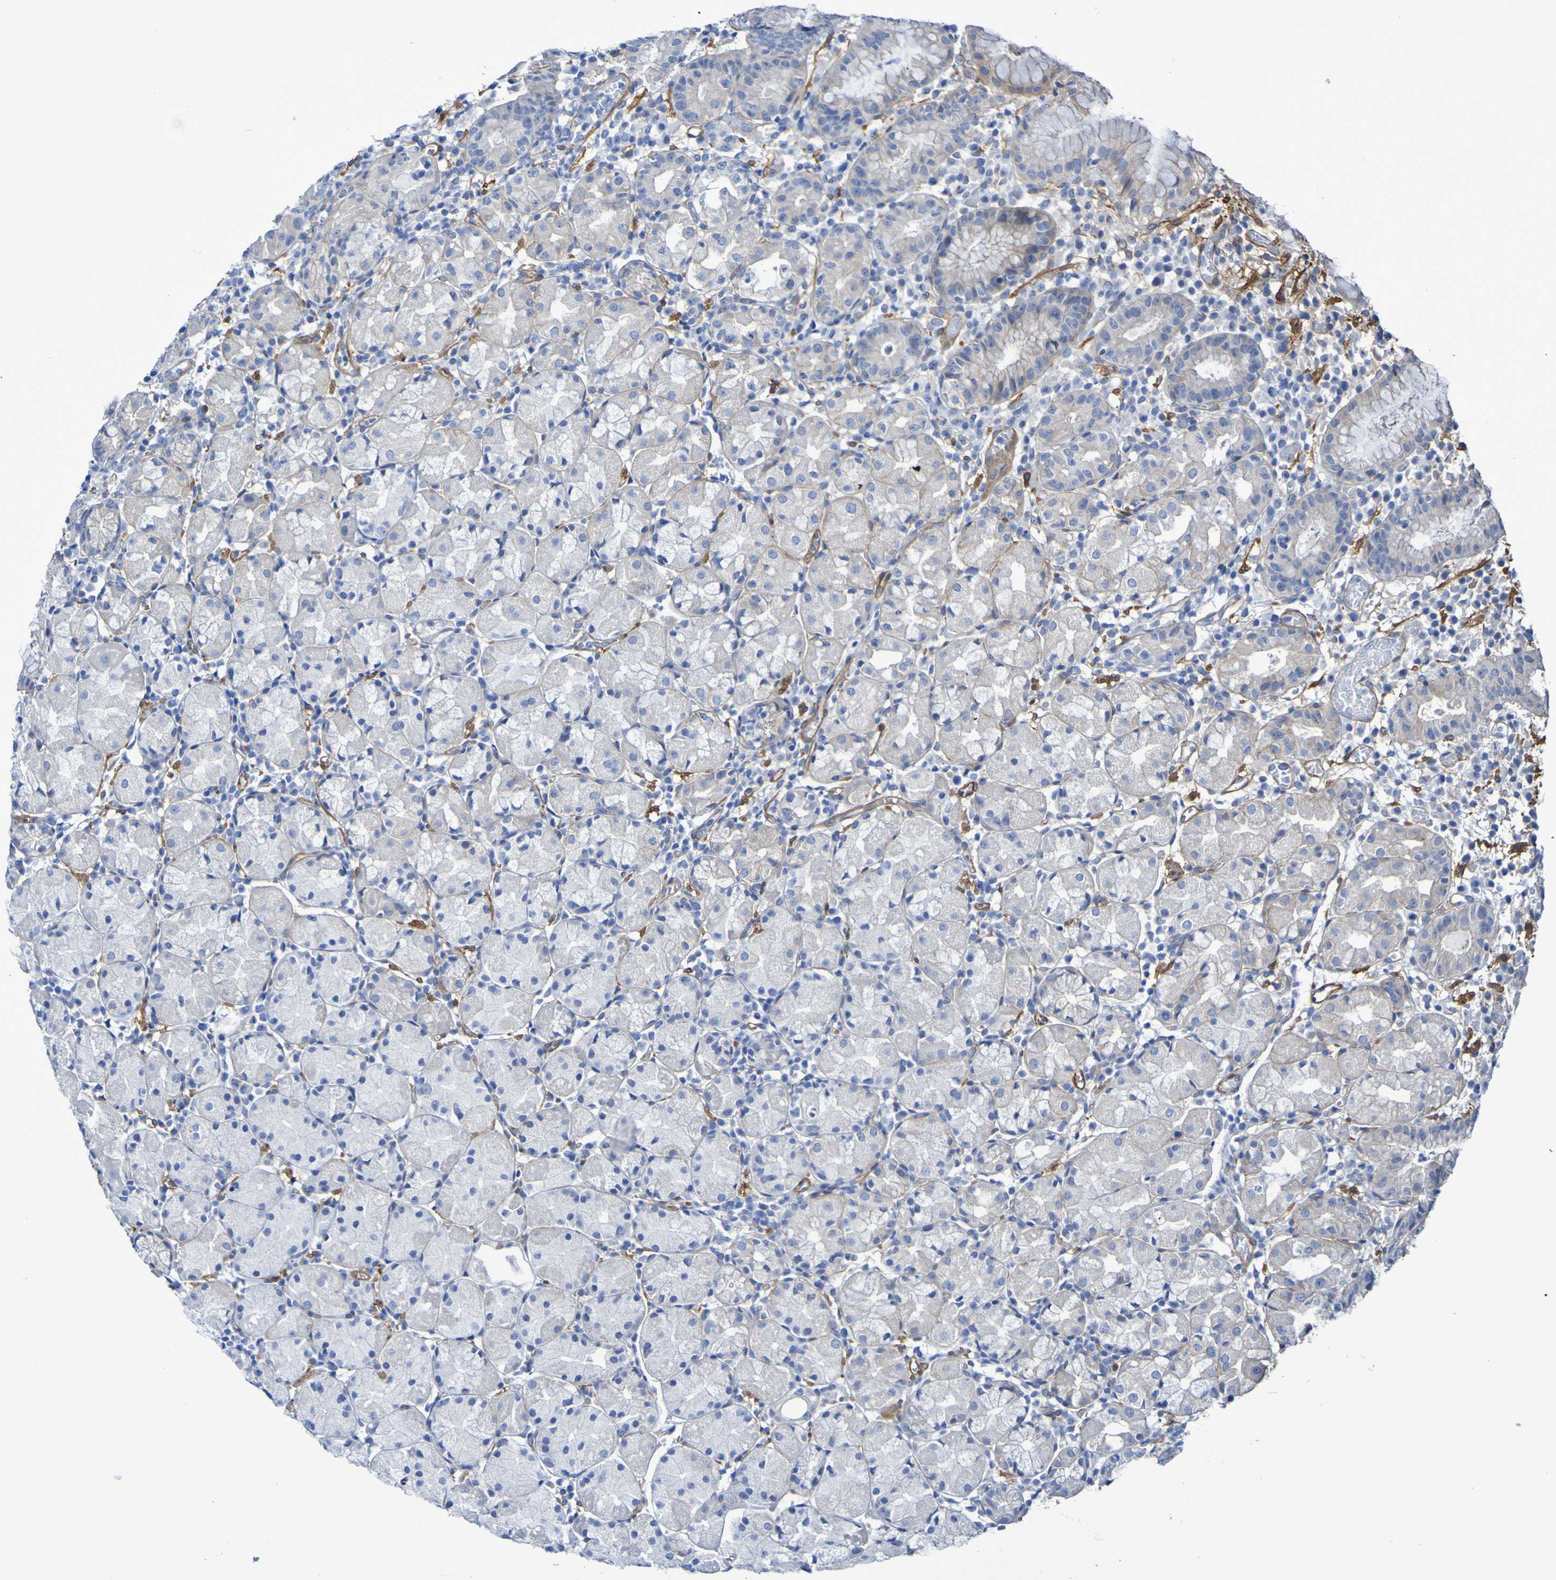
{"staining": {"intensity": "weak", "quantity": "<25%", "location": "cytoplasmic/membranous"}, "tissue": "stomach", "cell_type": "Glandular cells", "image_type": "normal", "snomed": [{"axis": "morphology", "description": "Normal tissue, NOS"}, {"axis": "topography", "description": "Stomach"}, {"axis": "topography", "description": "Stomach, lower"}], "caption": "Human stomach stained for a protein using IHC demonstrates no expression in glandular cells.", "gene": "LPP", "patient": {"sex": "female", "age": 75}}